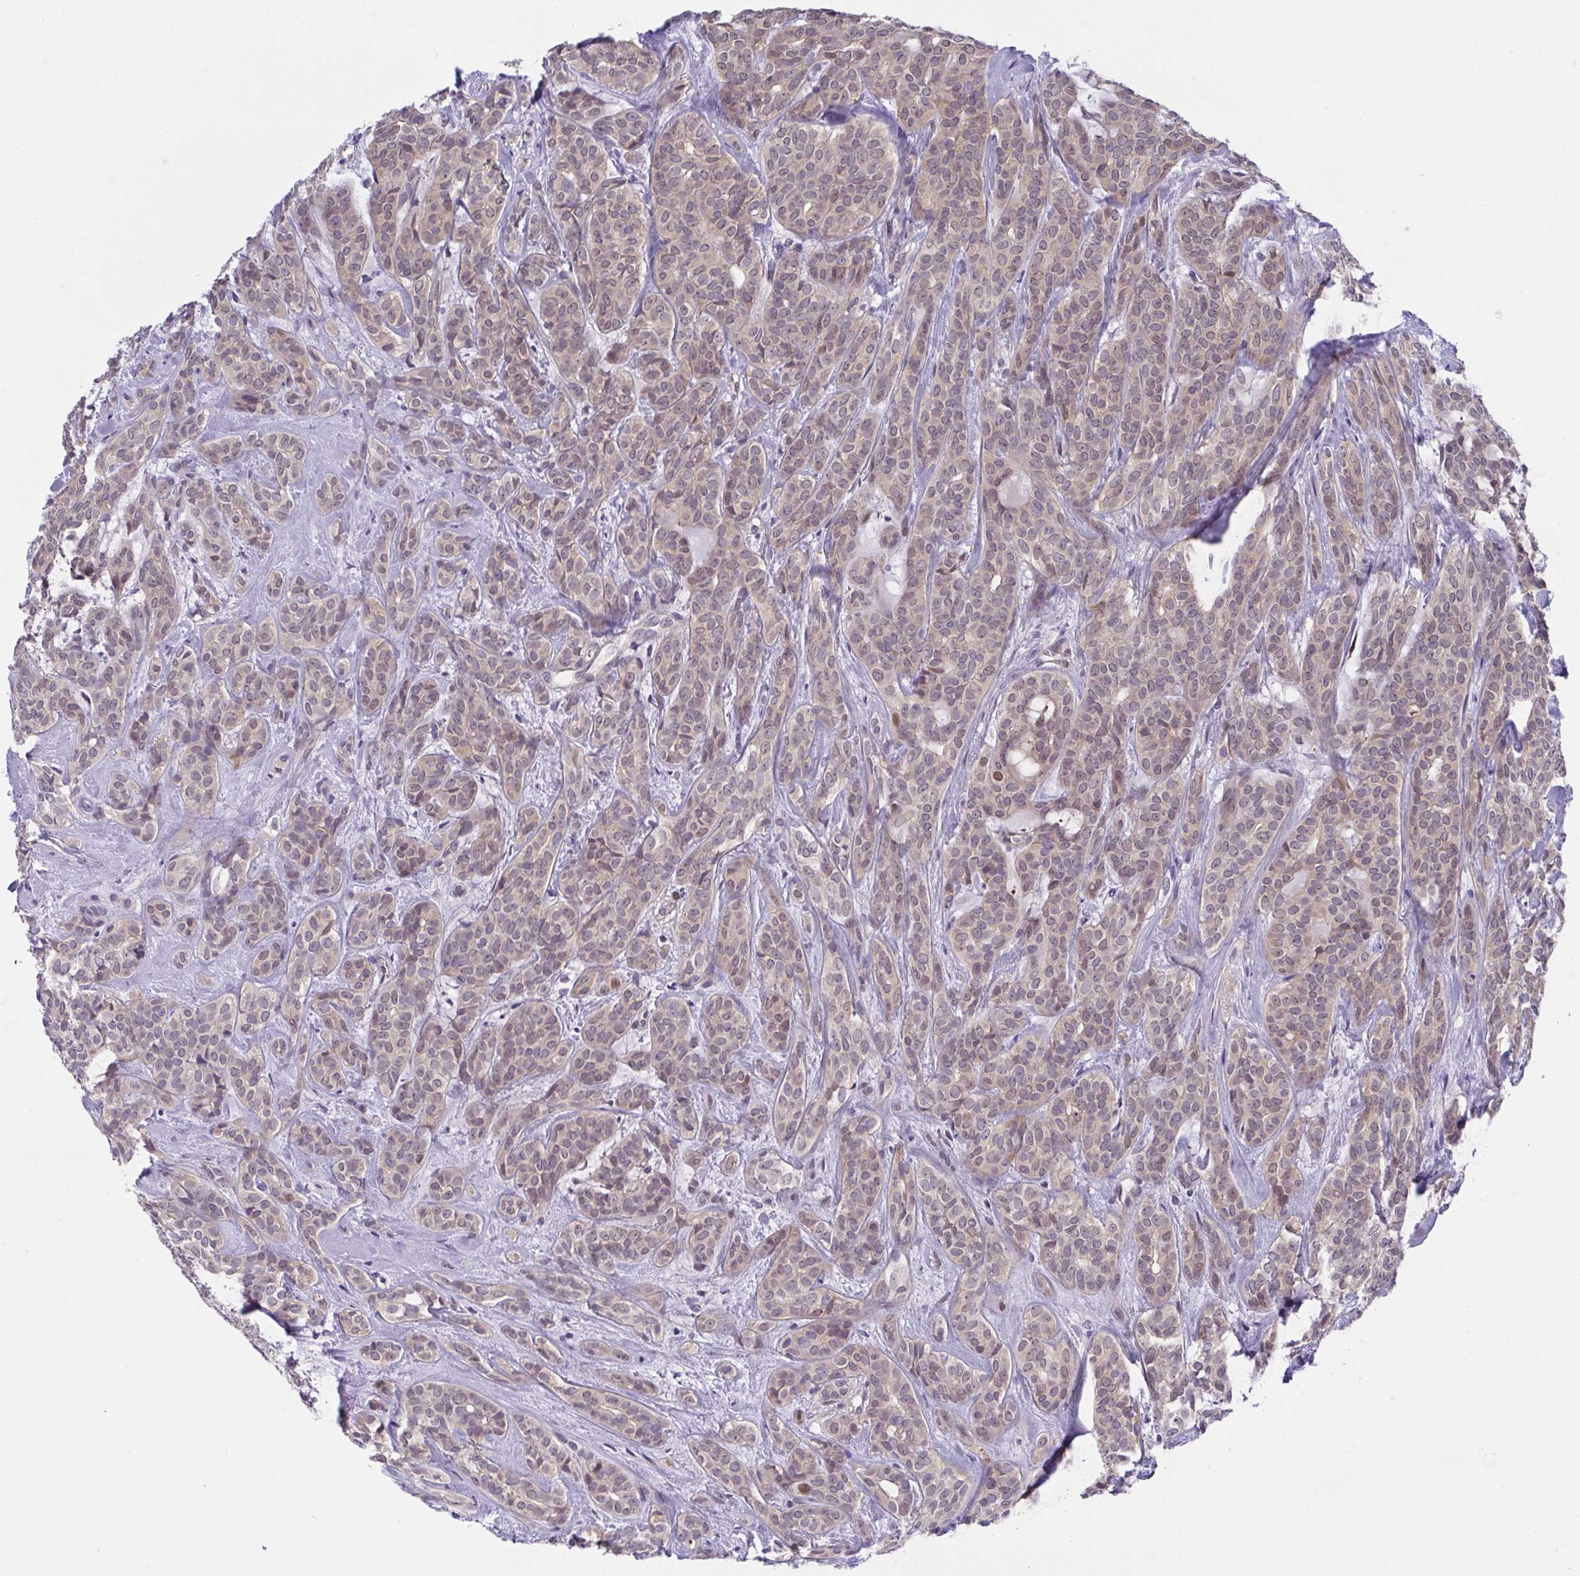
{"staining": {"intensity": "weak", "quantity": "<25%", "location": "cytoplasmic/membranous,nuclear"}, "tissue": "head and neck cancer", "cell_type": "Tumor cells", "image_type": "cancer", "snomed": [{"axis": "morphology", "description": "Adenocarcinoma, NOS"}, {"axis": "topography", "description": "Head-Neck"}], "caption": "High power microscopy photomicrograph of an immunohistochemistry (IHC) micrograph of head and neck cancer, revealing no significant staining in tumor cells.", "gene": "ZNF444", "patient": {"sex": "female", "age": 57}}